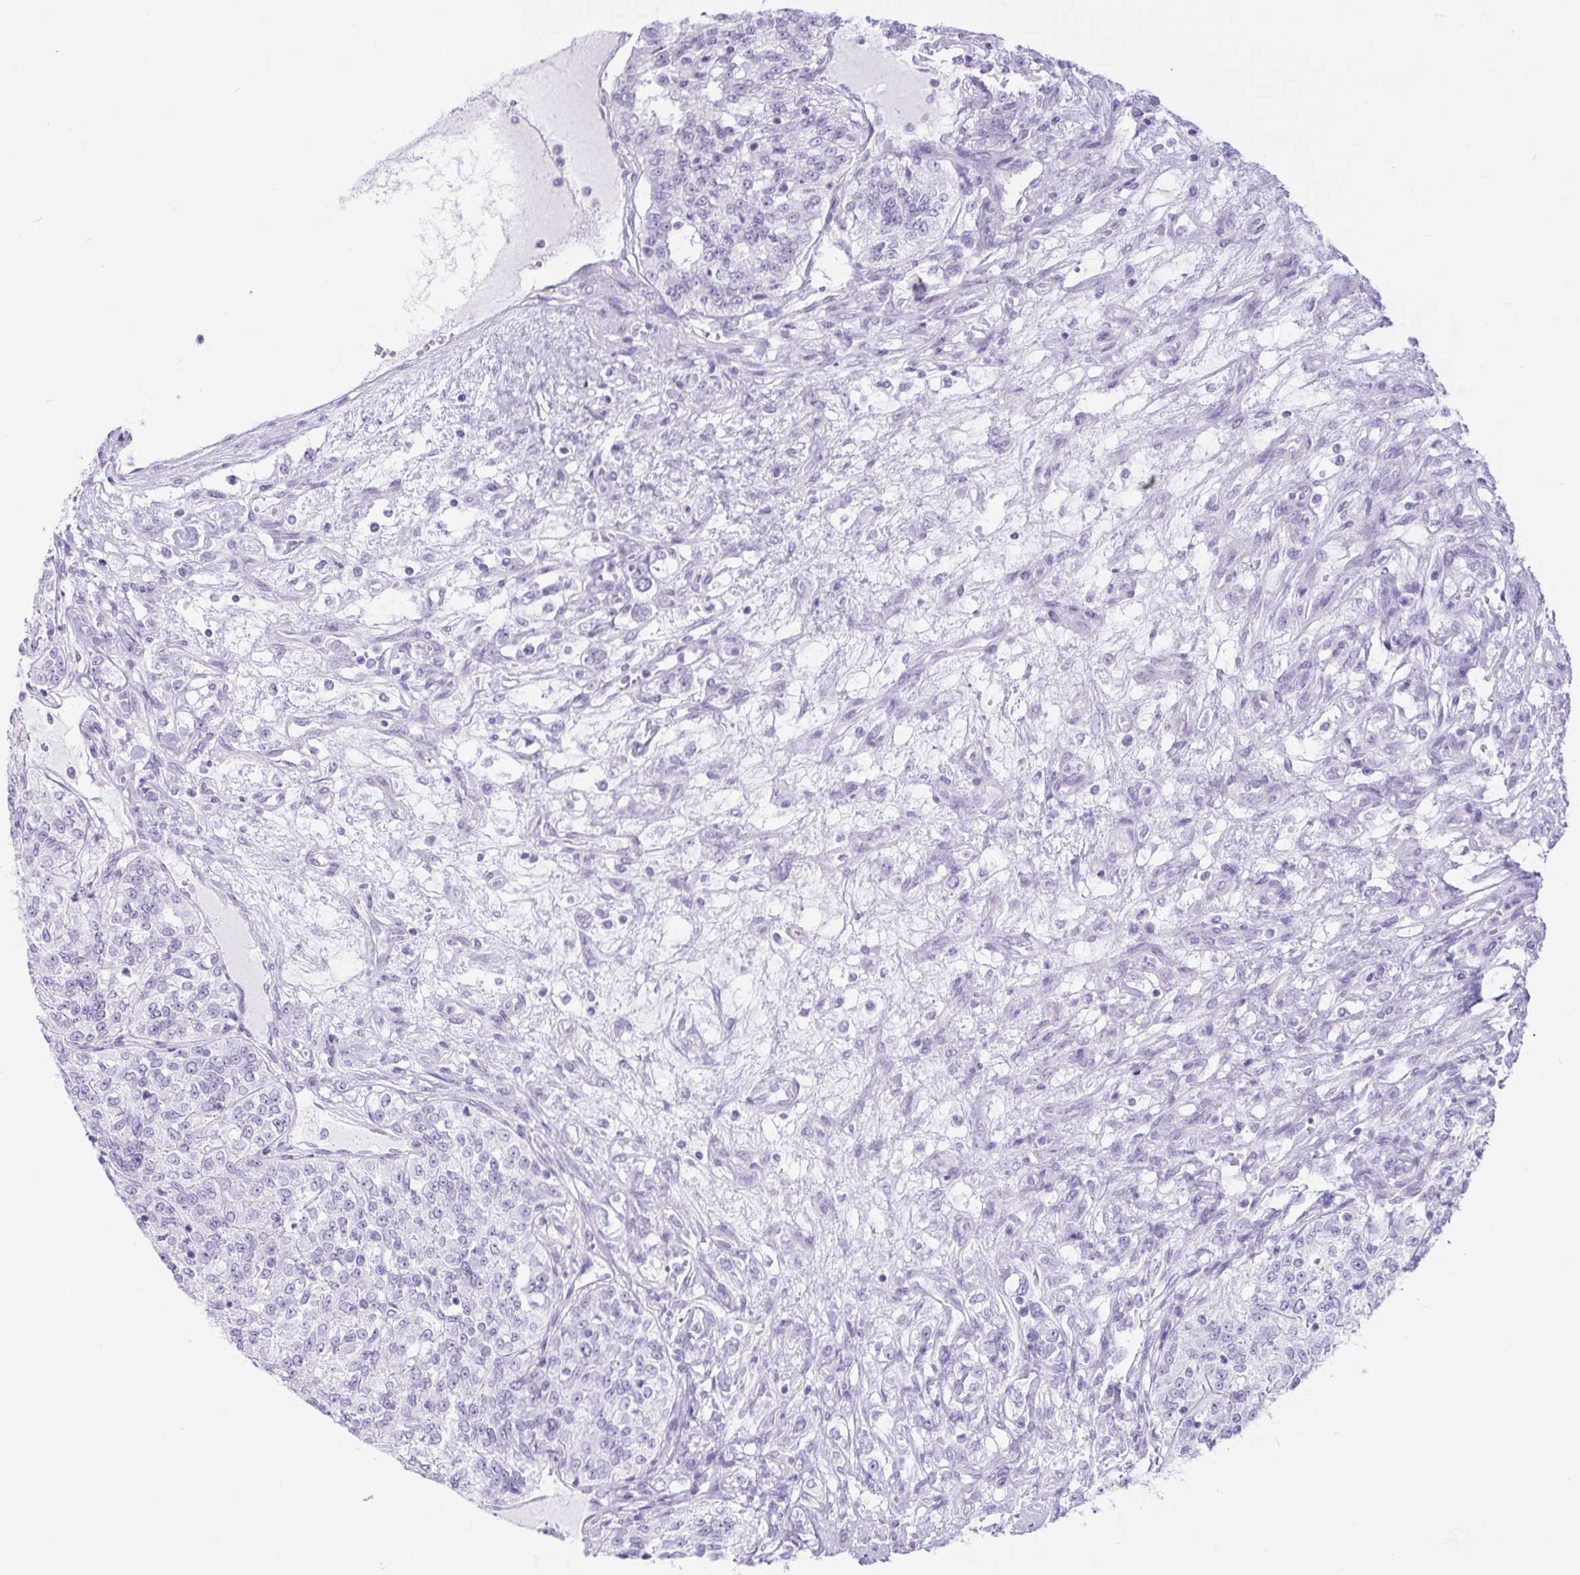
{"staining": {"intensity": "negative", "quantity": "none", "location": "none"}, "tissue": "renal cancer", "cell_type": "Tumor cells", "image_type": "cancer", "snomed": [{"axis": "morphology", "description": "Adenocarcinoma, NOS"}, {"axis": "topography", "description": "Kidney"}], "caption": "The micrograph demonstrates no significant expression in tumor cells of renal cancer. Brightfield microscopy of immunohistochemistry stained with DAB (3,3'-diaminobenzidine) (brown) and hematoxylin (blue), captured at high magnification.", "gene": "ERP27", "patient": {"sex": "female", "age": 63}}